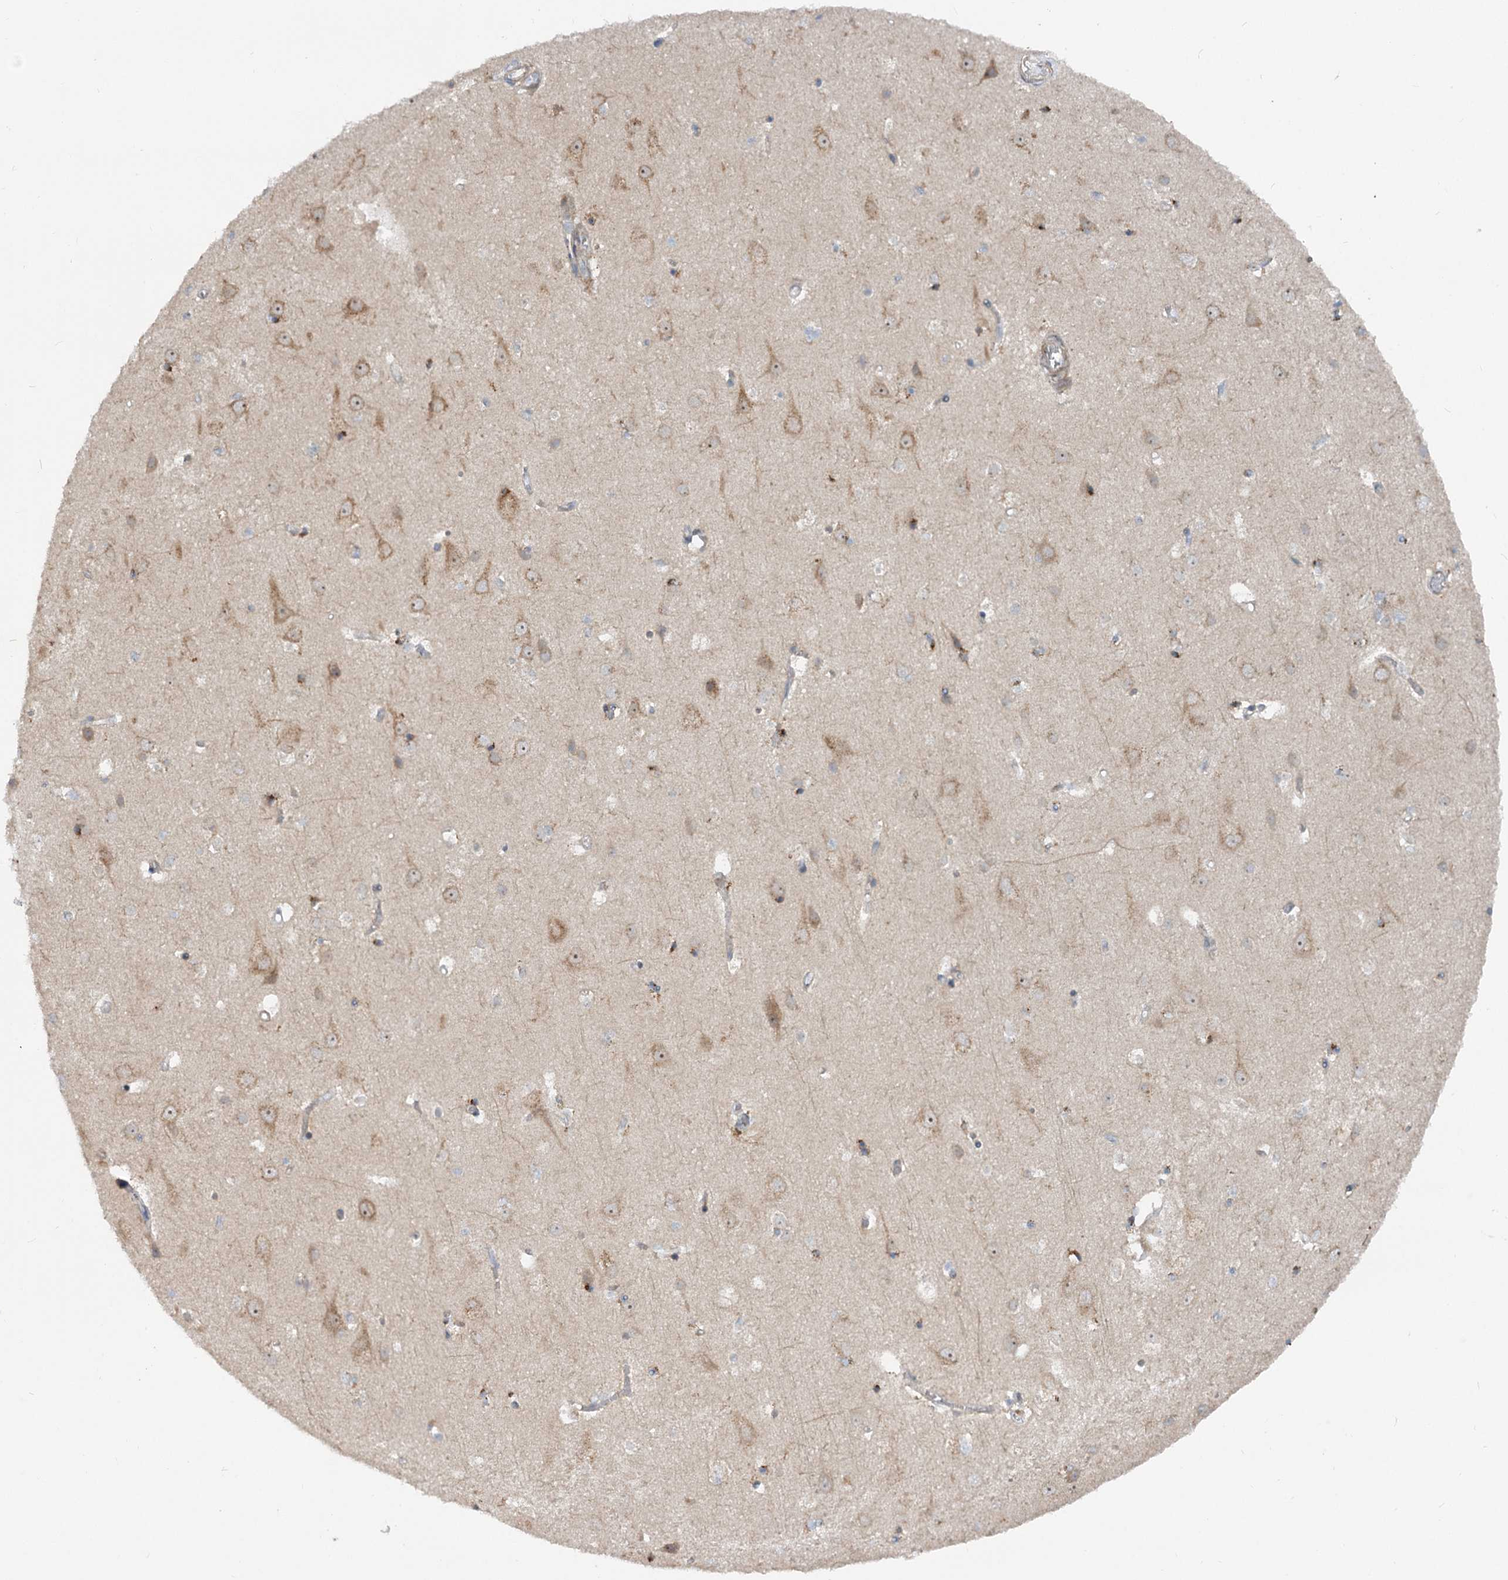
{"staining": {"intensity": "weak", "quantity": ">75%", "location": "cytoplasmic/membranous"}, "tissue": "cerebral cortex", "cell_type": "Endothelial cells", "image_type": "normal", "snomed": [{"axis": "morphology", "description": "Normal tissue, NOS"}, {"axis": "topography", "description": "Cerebral cortex"}], "caption": "The histopathology image shows immunohistochemical staining of benign cerebral cortex. There is weak cytoplasmic/membranous staining is present in approximately >75% of endothelial cells. (Brightfield microscopy of DAB IHC at high magnification).", "gene": "FGF19", "patient": {"sex": "male", "age": 54}}